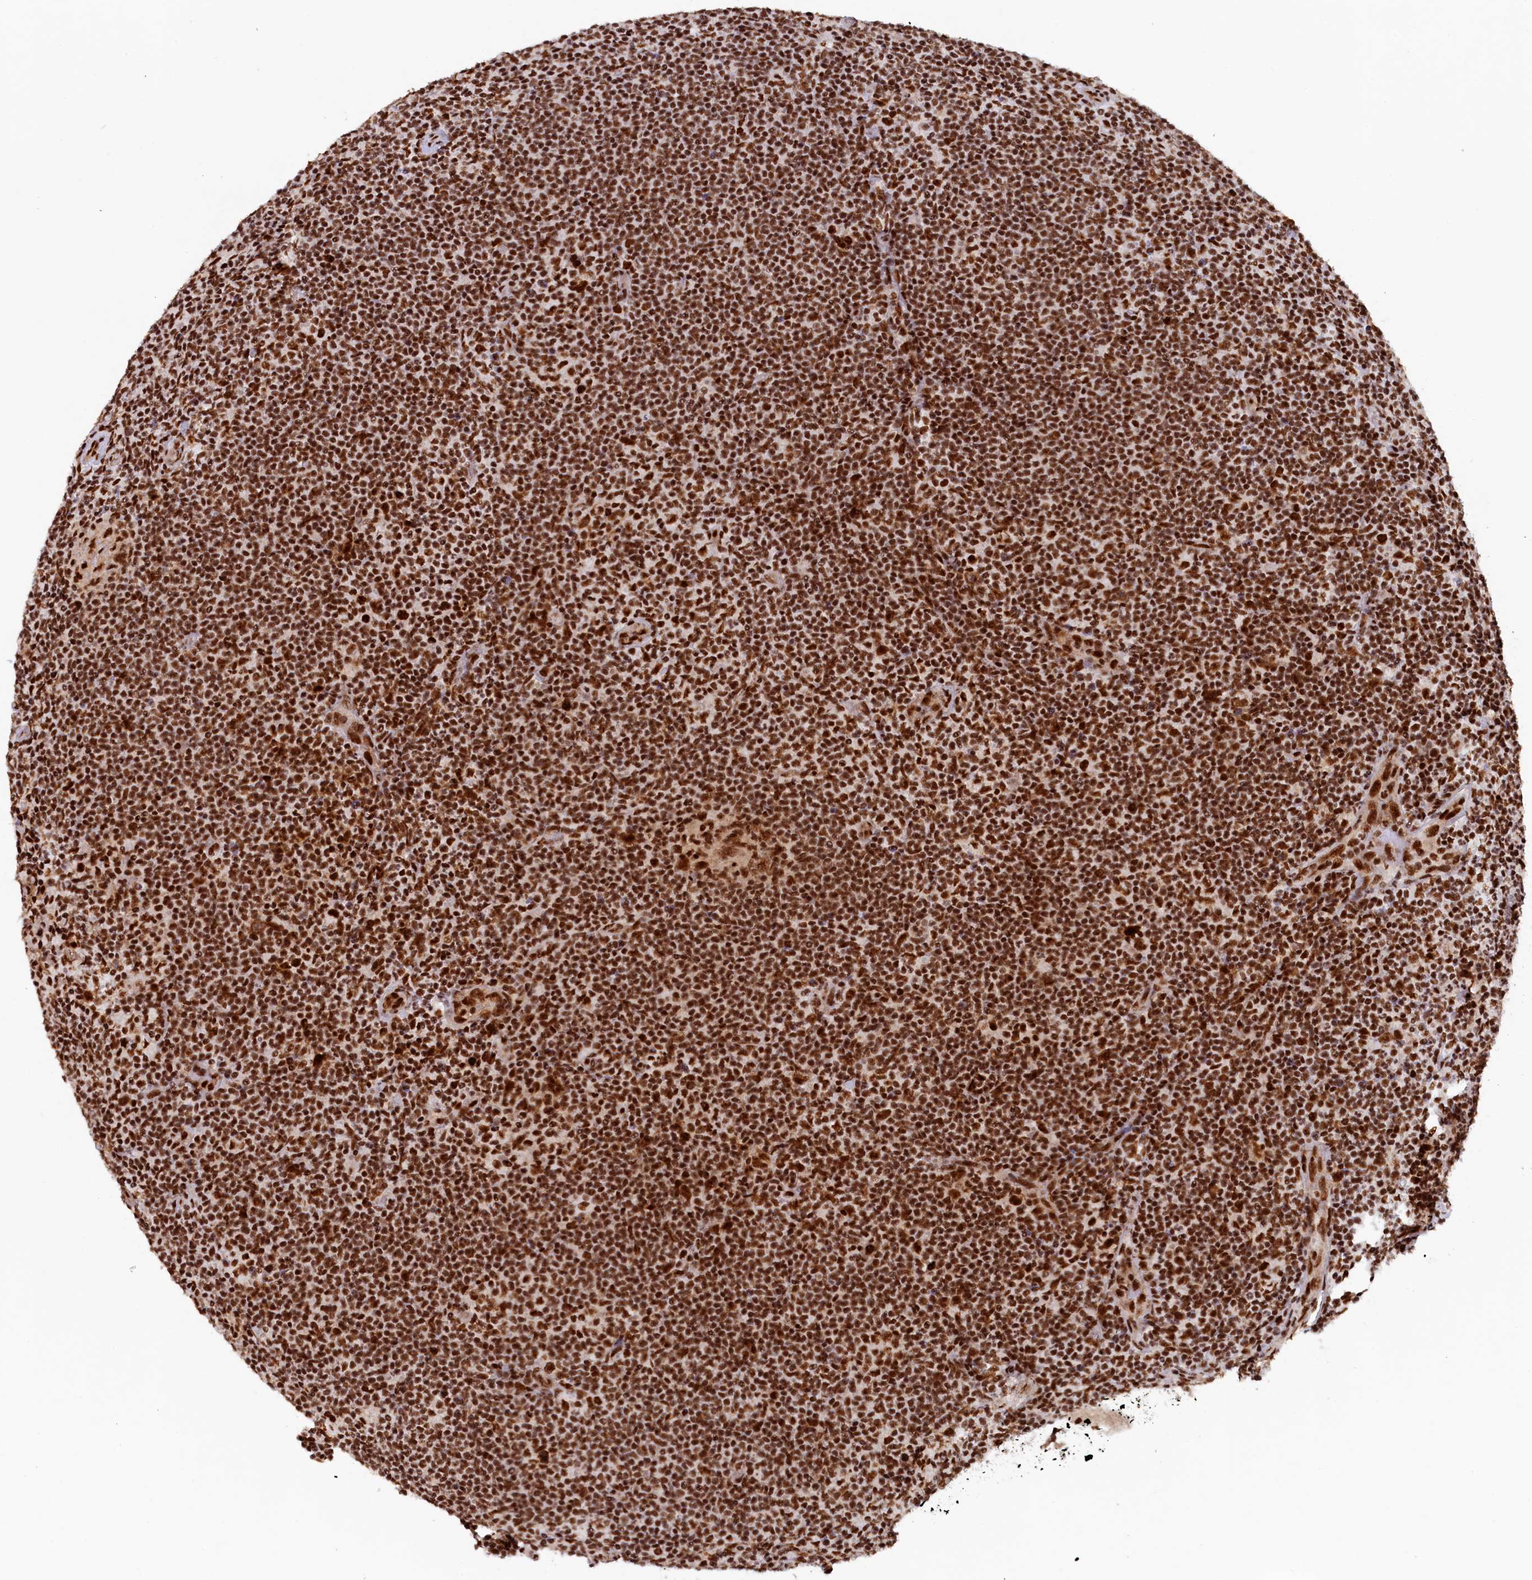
{"staining": {"intensity": "strong", "quantity": ">75%", "location": "nuclear"}, "tissue": "lymphoma", "cell_type": "Tumor cells", "image_type": "cancer", "snomed": [{"axis": "morphology", "description": "Hodgkin's disease, NOS"}, {"axis": "topography", "description": "Lymph node"}], "caption": "Approximately >75% of tumor cells in lymphoma display strong nuclear protein staining as visualized by brown immunohistochemical staining.", "gene": "ZC3H18", "patient": {"sex": "female", "age": 57}}